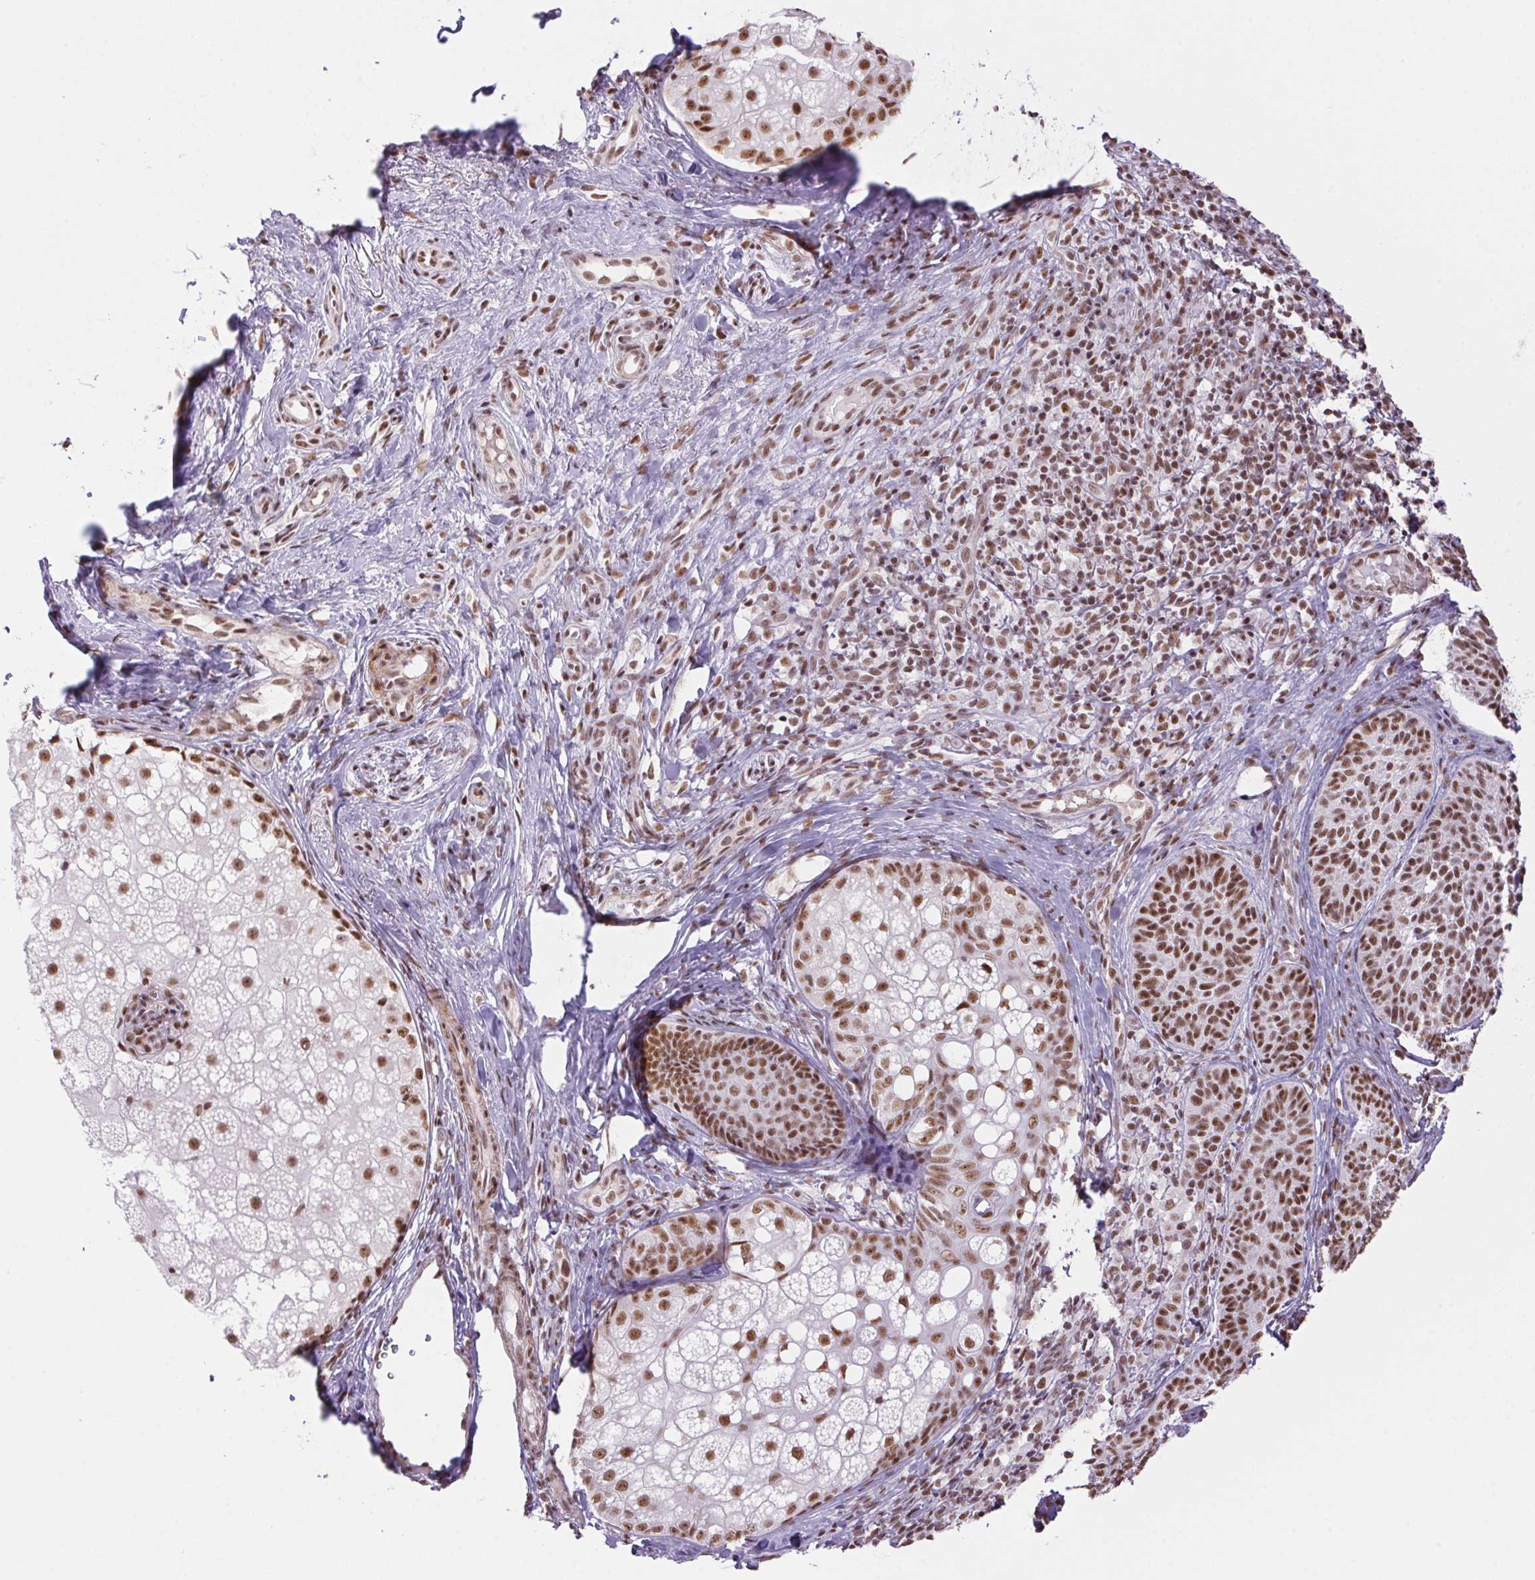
{"staining": {"intensity": "strong", "quantity": ">75%", "location": "nuclear"}, "tissue": "skin cancer", "cell_type": "Tumor cells", "image_type": "cancer", "snomed": [{"axis": "morphology", "description": "Basal cell carcinoma"}, {"axis": "topography", "description": "Skin"}], "caption": "Approximately >75% of tumor cells in skin basal cell carcinoma reveal strong nuclear protein staining as visualized by brown immunohistochemical staining.", "gene": "DDX17", "patient": {"sex": "male", "age": 57}}